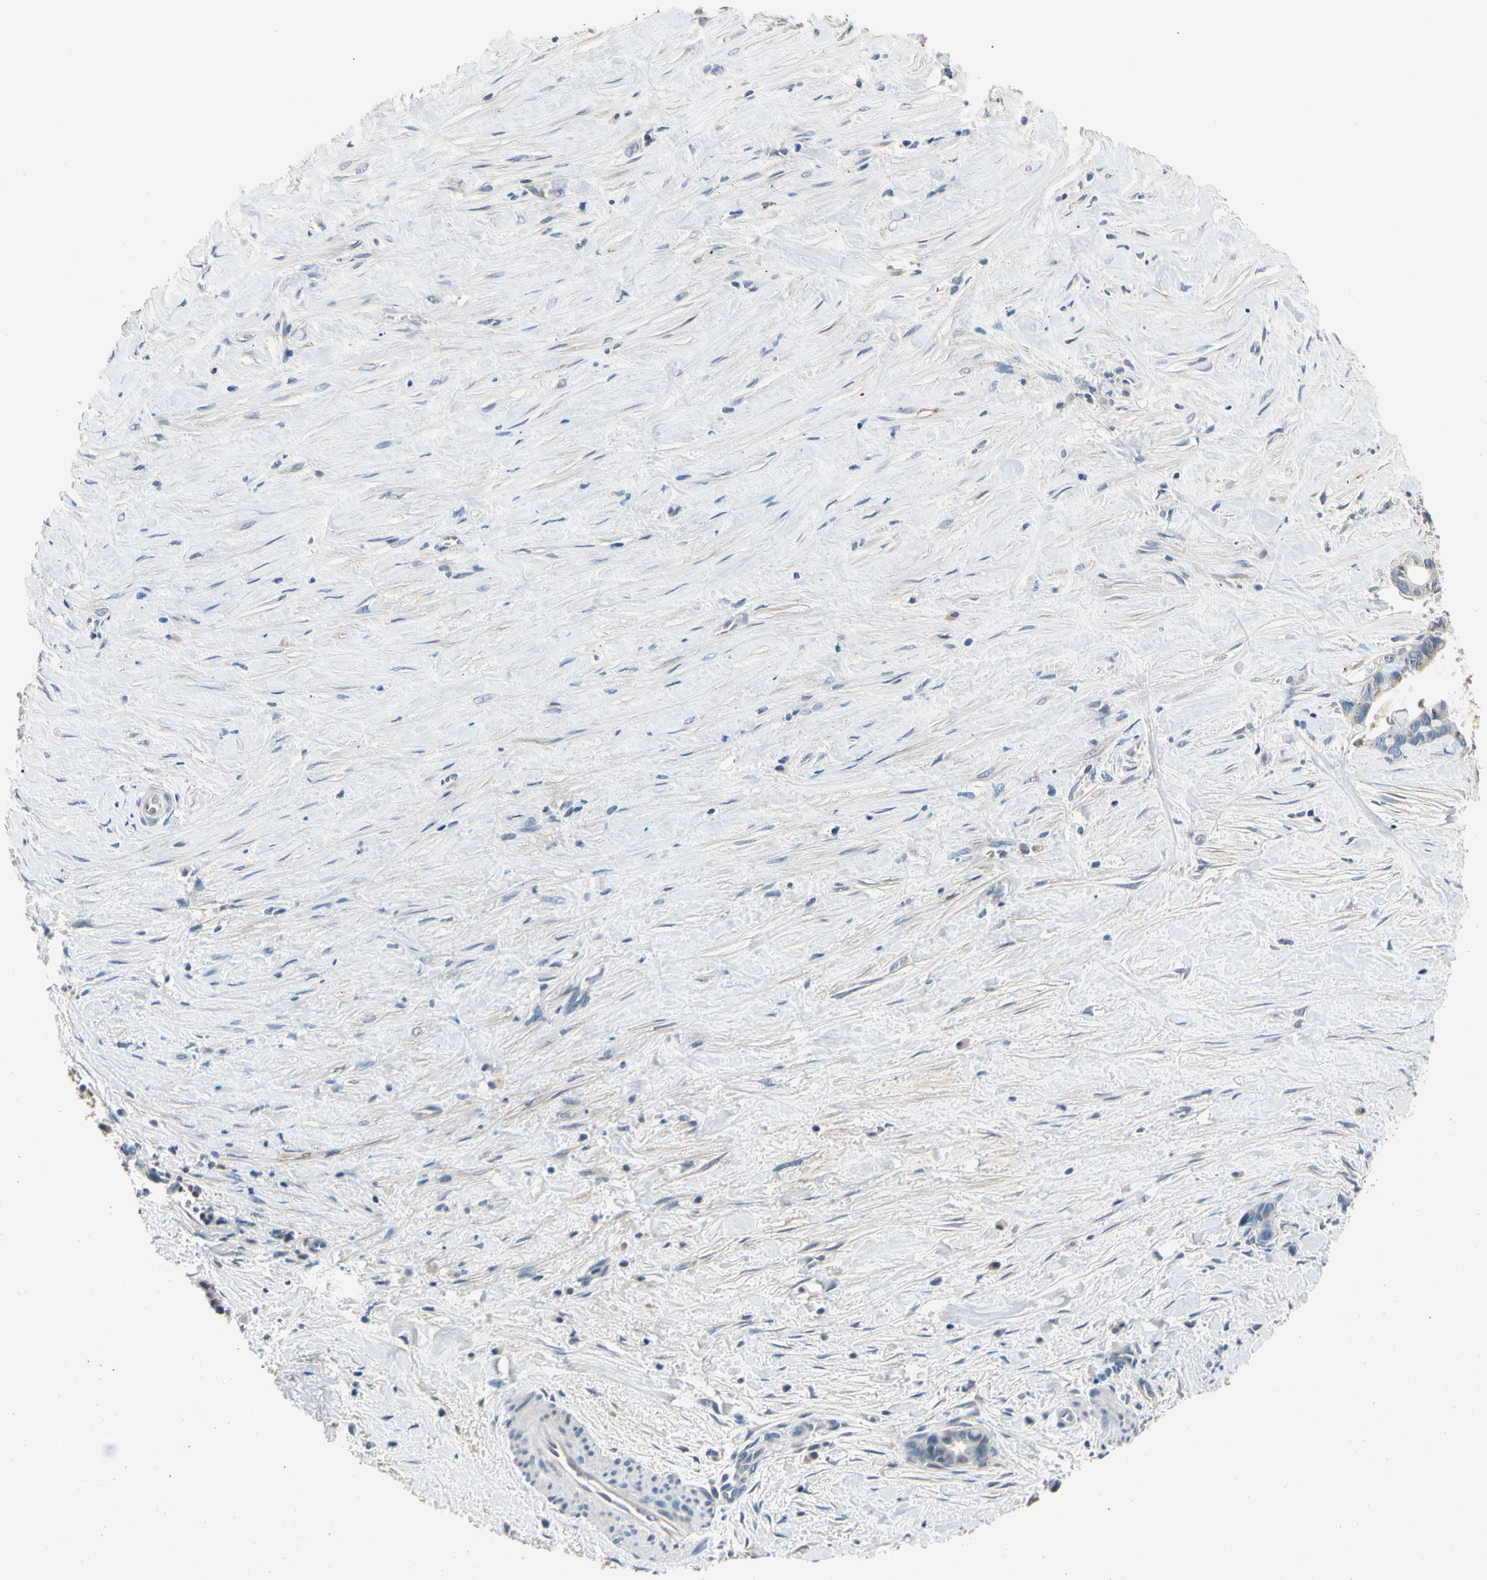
{"staining": {"intensity": "negative", "quantity": "none", "location": "none"}, "tissue": "liver cancer", "cell_type": "Tumor cells", "image_type": "cancer", "snomed": [{"axis": "morphology", "description": "Cholangiocarcinoma"}, {"axis": "topography", "description": "Liver"}], "caption": "Immunohistochemistry of cholangiocarcinoma (liver) shows no positivity in tumor cells.", "gene": "ALPL", "patient": {"sex": "female", "age": 55}}